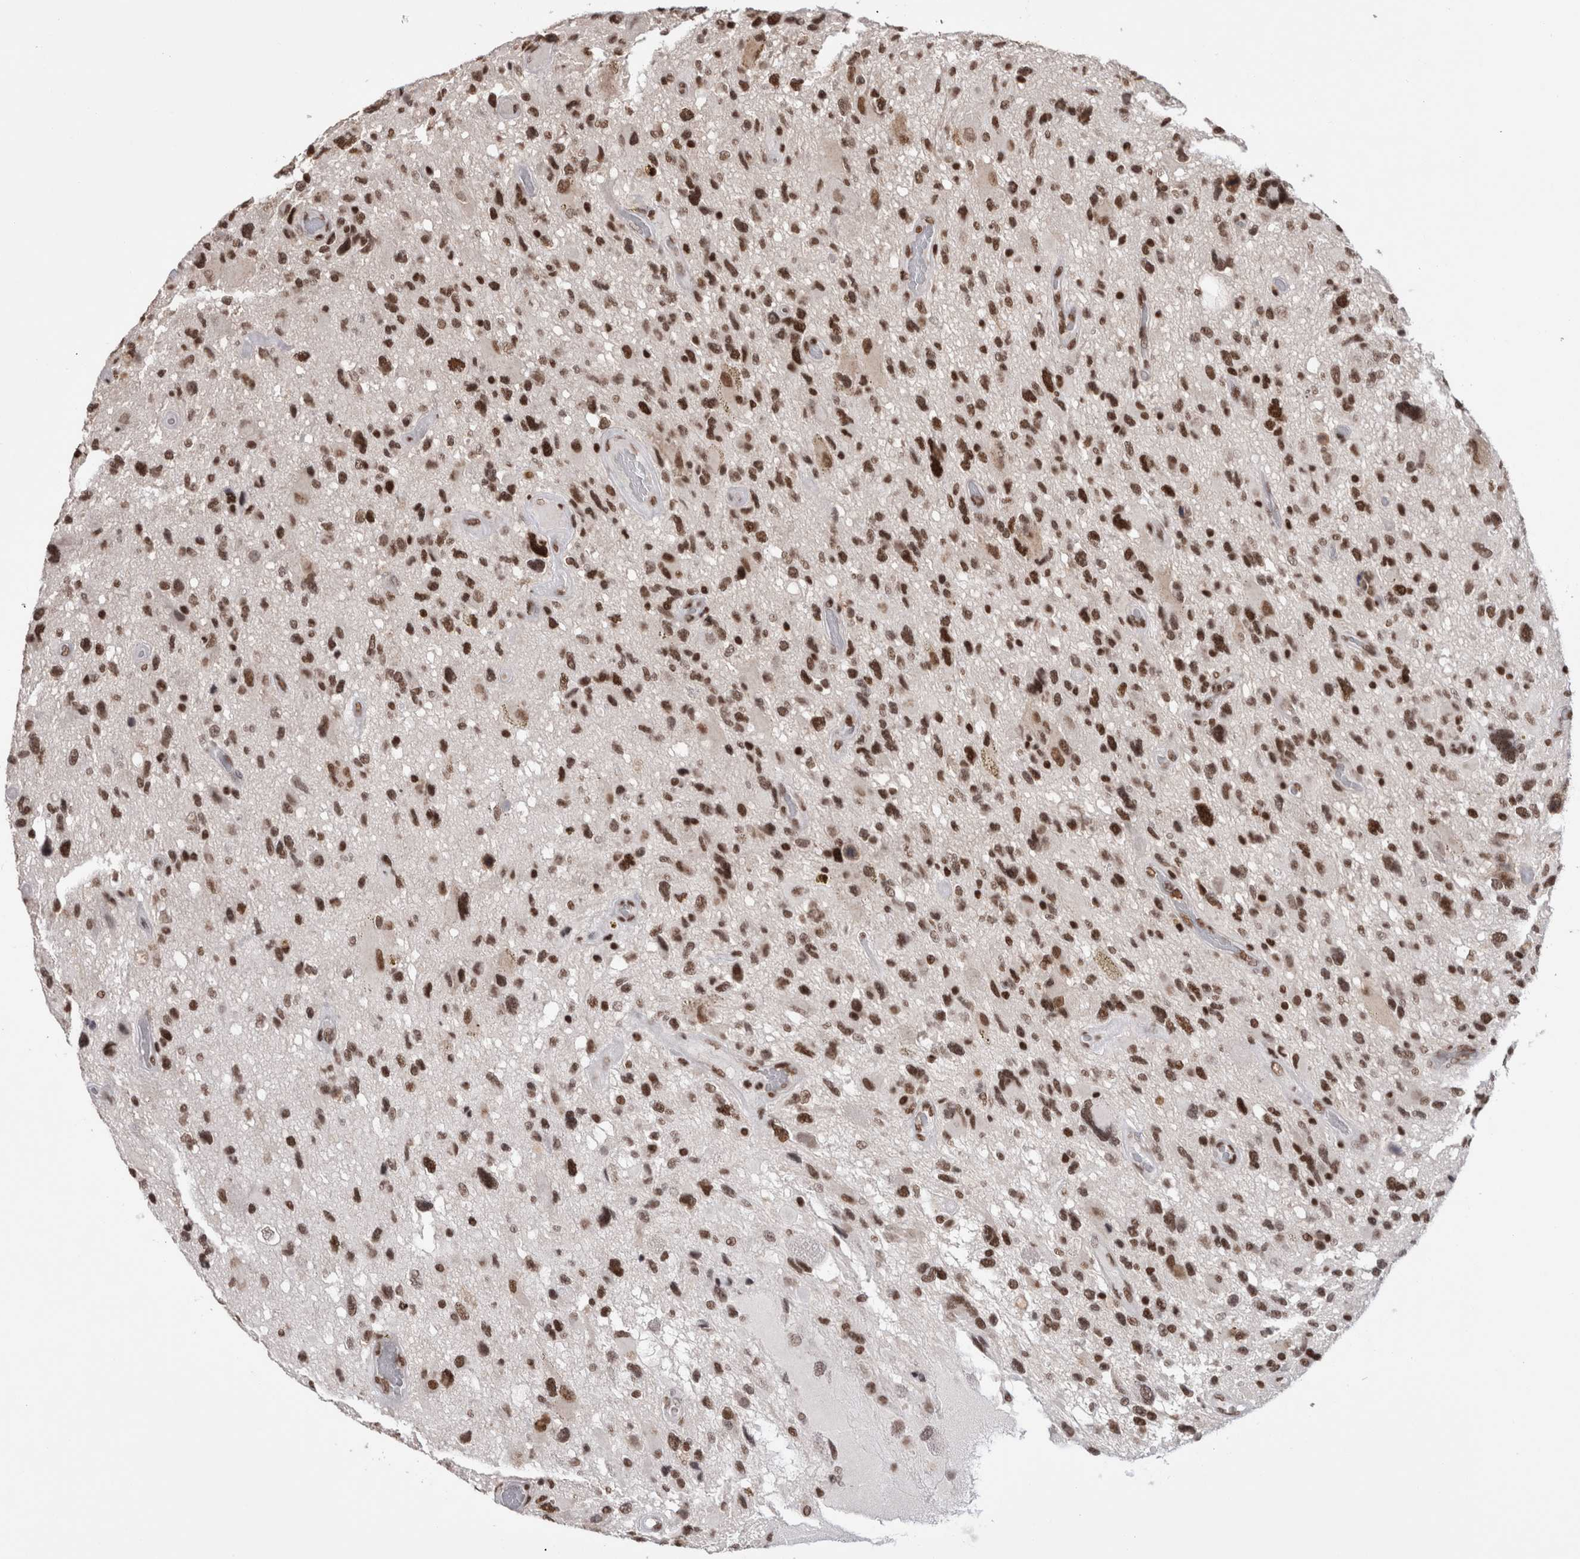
{"staining": {"intensity": "strong", "quantity": ">75%", "location": "nuclear"}, "tissue": "glioma", "cell_type": "Tumor cells", "image_type": "cancer", "snomed": [{"axis": "morphology", "description": "Glioma, malignant, High grade"}, {"axis": "topography", "description": "Brain"}], "caption": "Brown immunohistochemical staining in human glioma reveals strong nuclear staining in about >75% of tumor cells.", "gene": "SMC1A", "patient": {"sex": "male", "age": 33}}